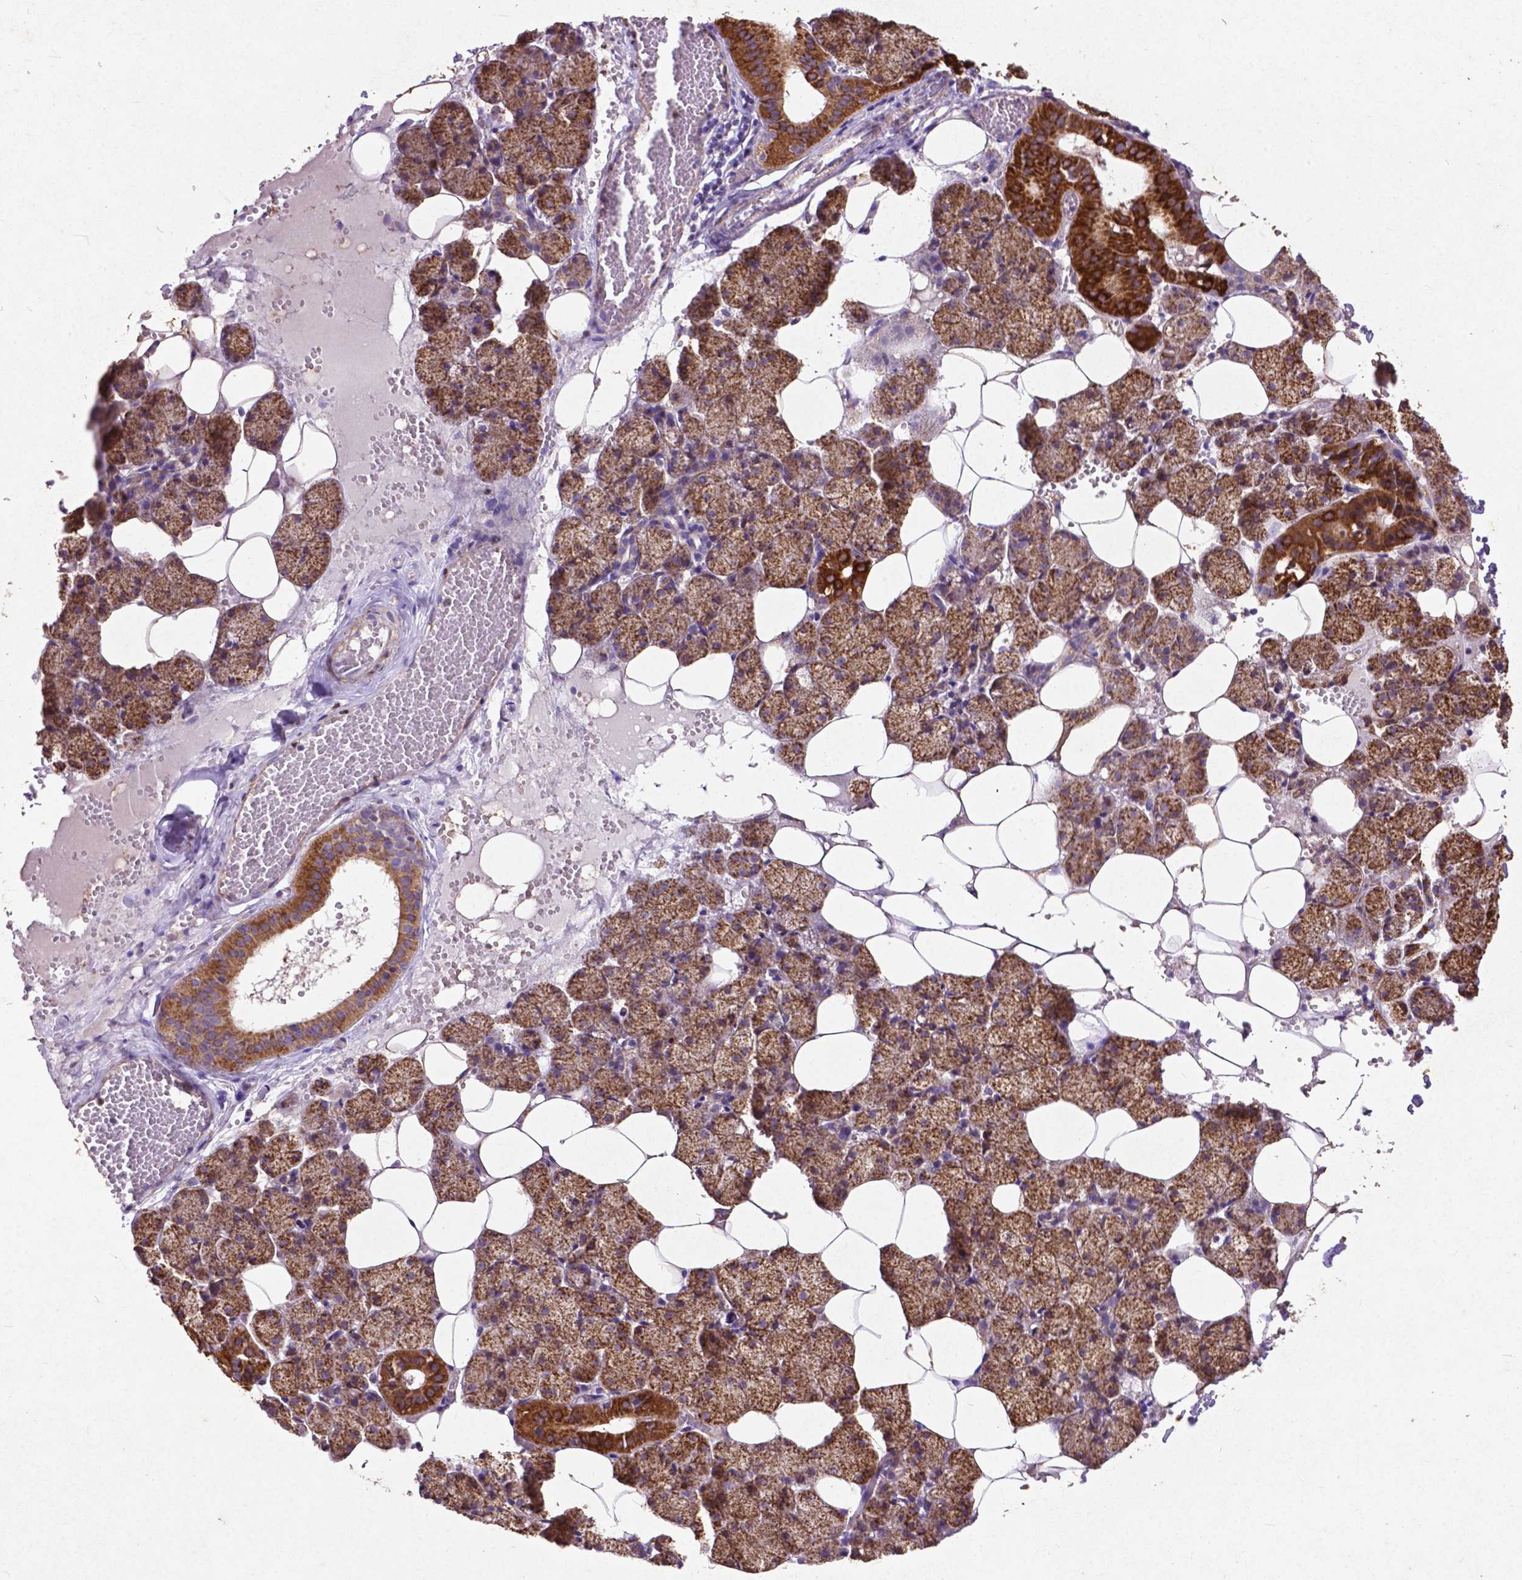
{"staining": {"intensity": "strong", "quantity": ">75%", "location": "cytoplasmic/membranous"}, "tissue": "salivary gland", "cell_type": "Glandular cells", "image_type": "normal", "snomed": [{"axis": "morphology", "description": "Normal tissue, NOS"}, {"axis": "topography", "description": "Salivary gland"}], "caption": "Approximately >75% of glandular cells in benign human salivary gland display strong cytoplasmic/membranous protein positivity as visualized by brown immunohistochemical staining.", "gene": "THEGL", "patient": {"sex": "male", "age": 38}}